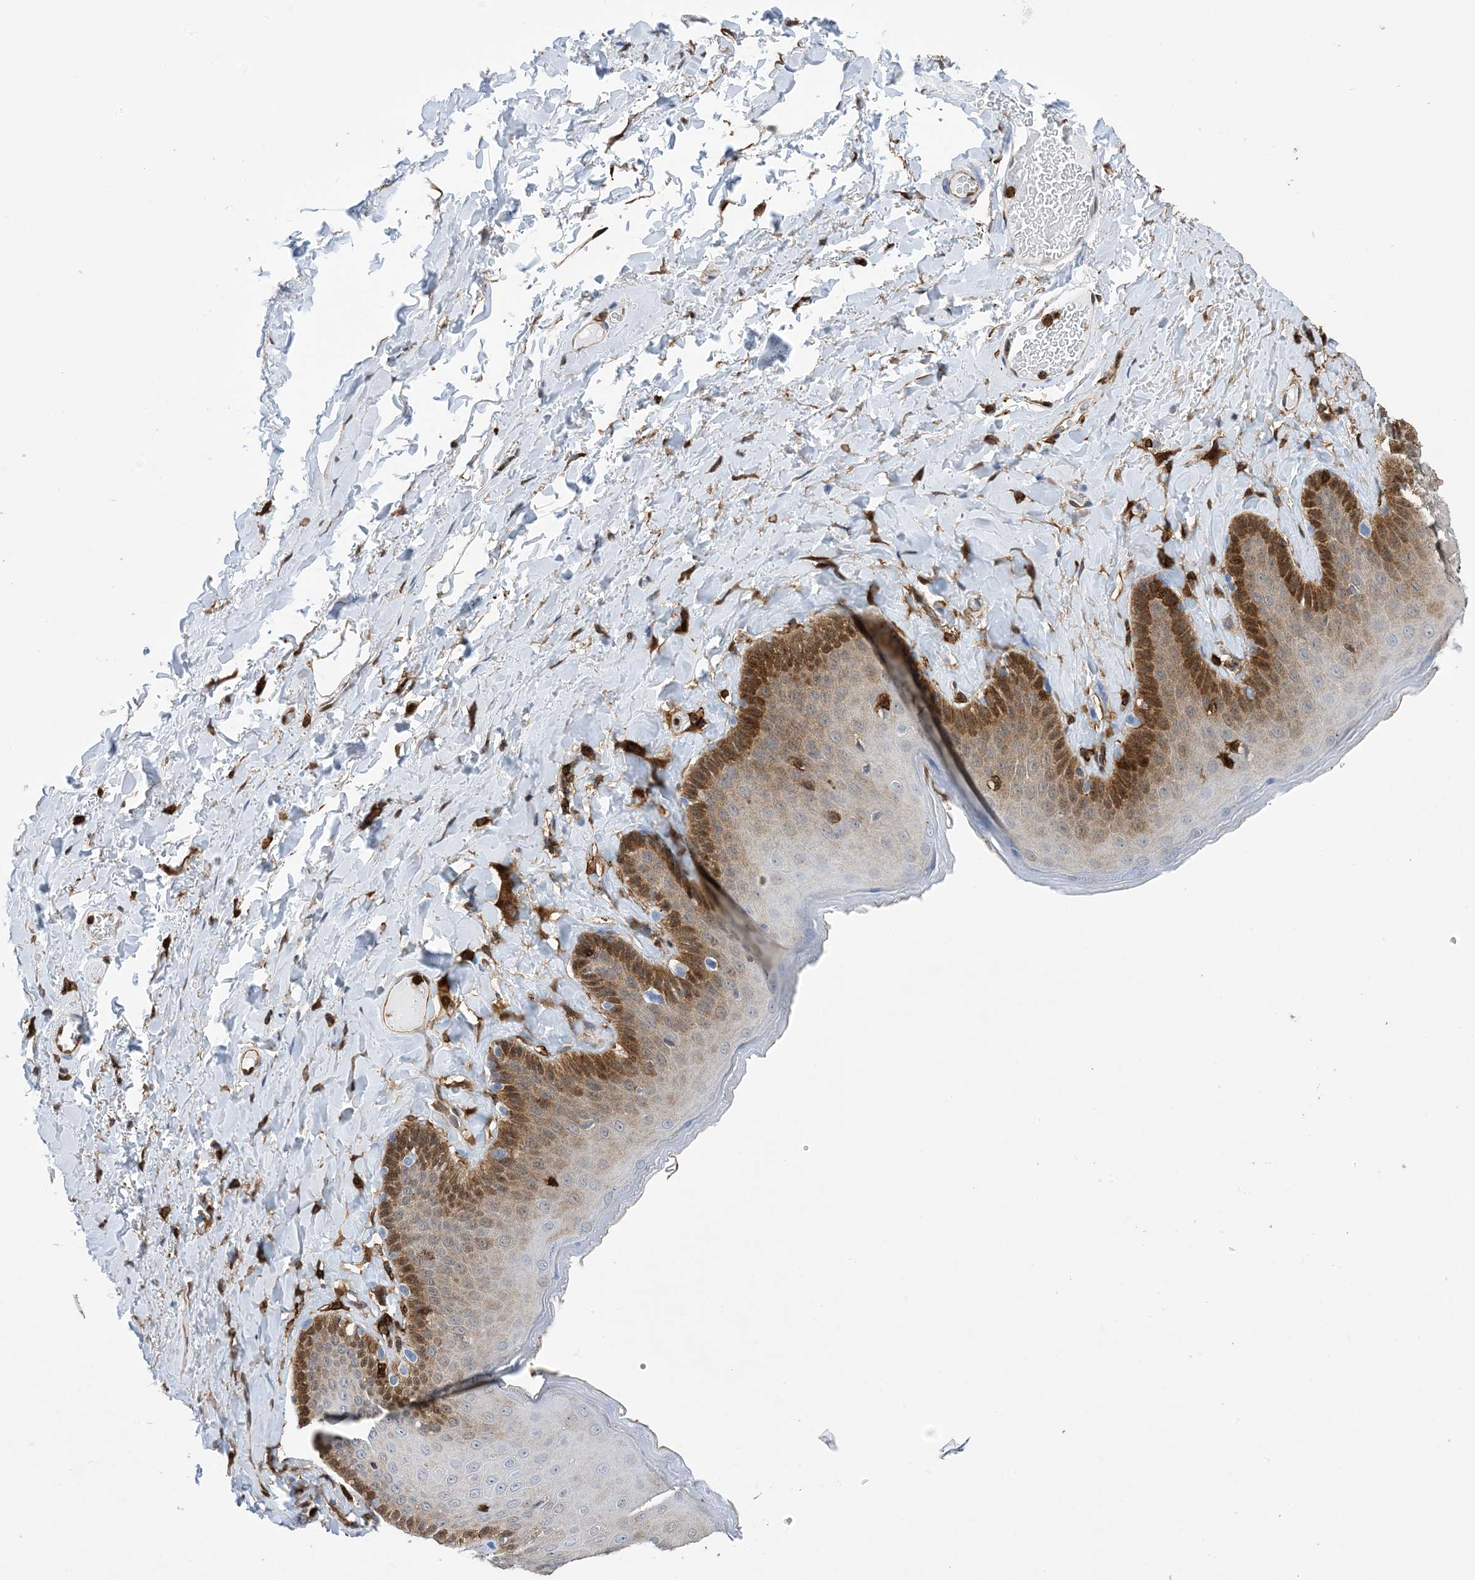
{"staining": {"intensity": "strong", "quantity": ">75%", "location": "cytoplasmic/membranous,nuclear"}, "tissue": "skin", "cell_type": "Epidermal cells", "image_type": "normal", "snomed": [{"axis": "morphology", "description": "Normal tissue, NOS"}, {"axis": "topography", "description": "Anal"}], "caption": "A histopathology image showing strong cytoplasmic/membranous,nuclear expression in about >75% of epidermal cells in normal skin, as visualized by brown immunohistochemical staining.", "gene": "ANXA1", "patient": {"sex": "male", "age": 69}}